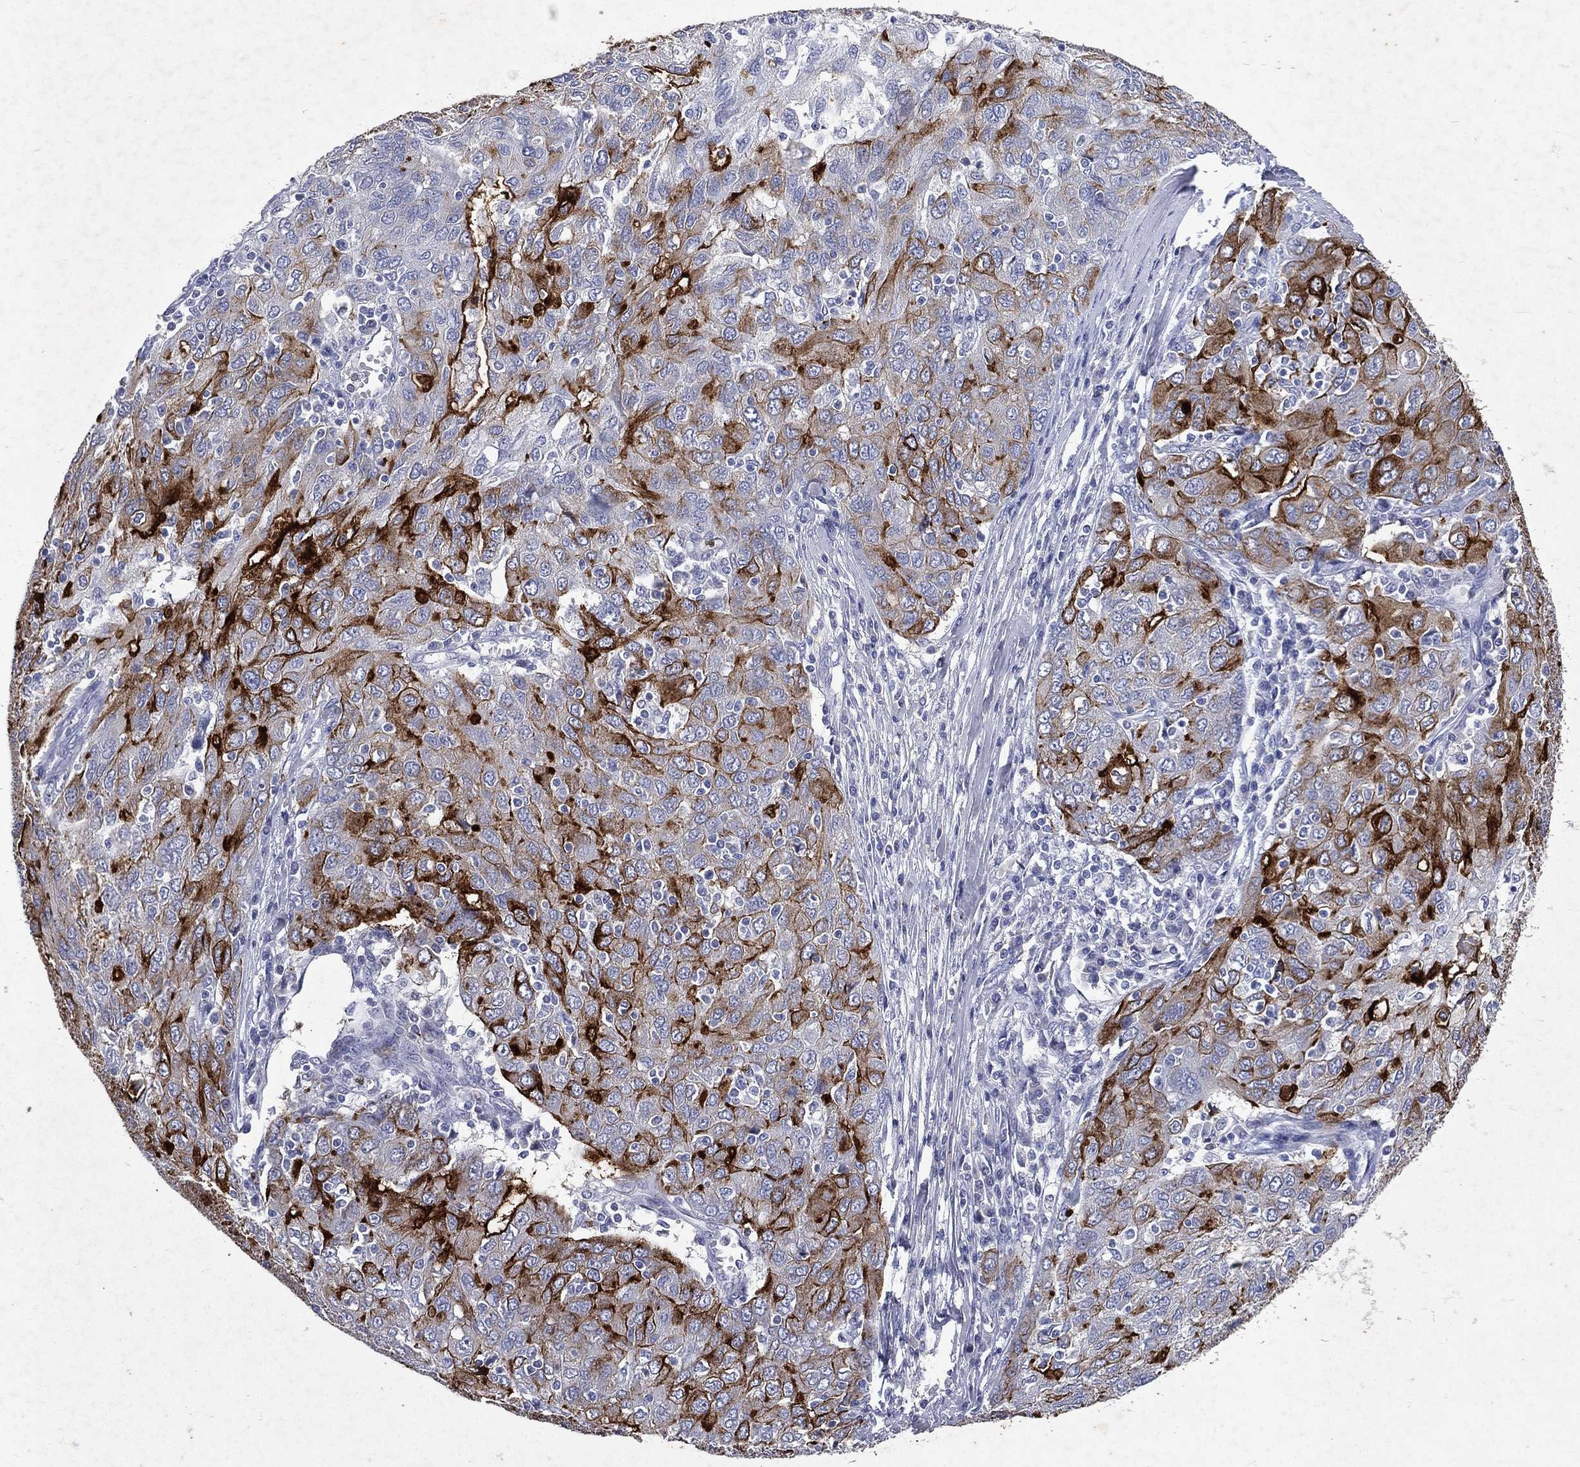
{"staining": {"intensity": "strong", "quantity": "25%-75%", "location": "cytoplasmic/membranous"}, "tissue": "ovarian cancer", "cell_type": "Tumor cells", "image_type": "cancer", "snomed": [{"axis": "morphology", "description": "Carcinoma, endometroid"}, {"axis": "topography", "description": "Ovary"}], "caption": "Strong cytoplasmic/membranous positivity is appreciated in approximately 25%-75% of tumor cells in ovarian endometroid carcinoma.", "gene": "SLC34A2", "patient": {"sex": "female", "age": 50}}